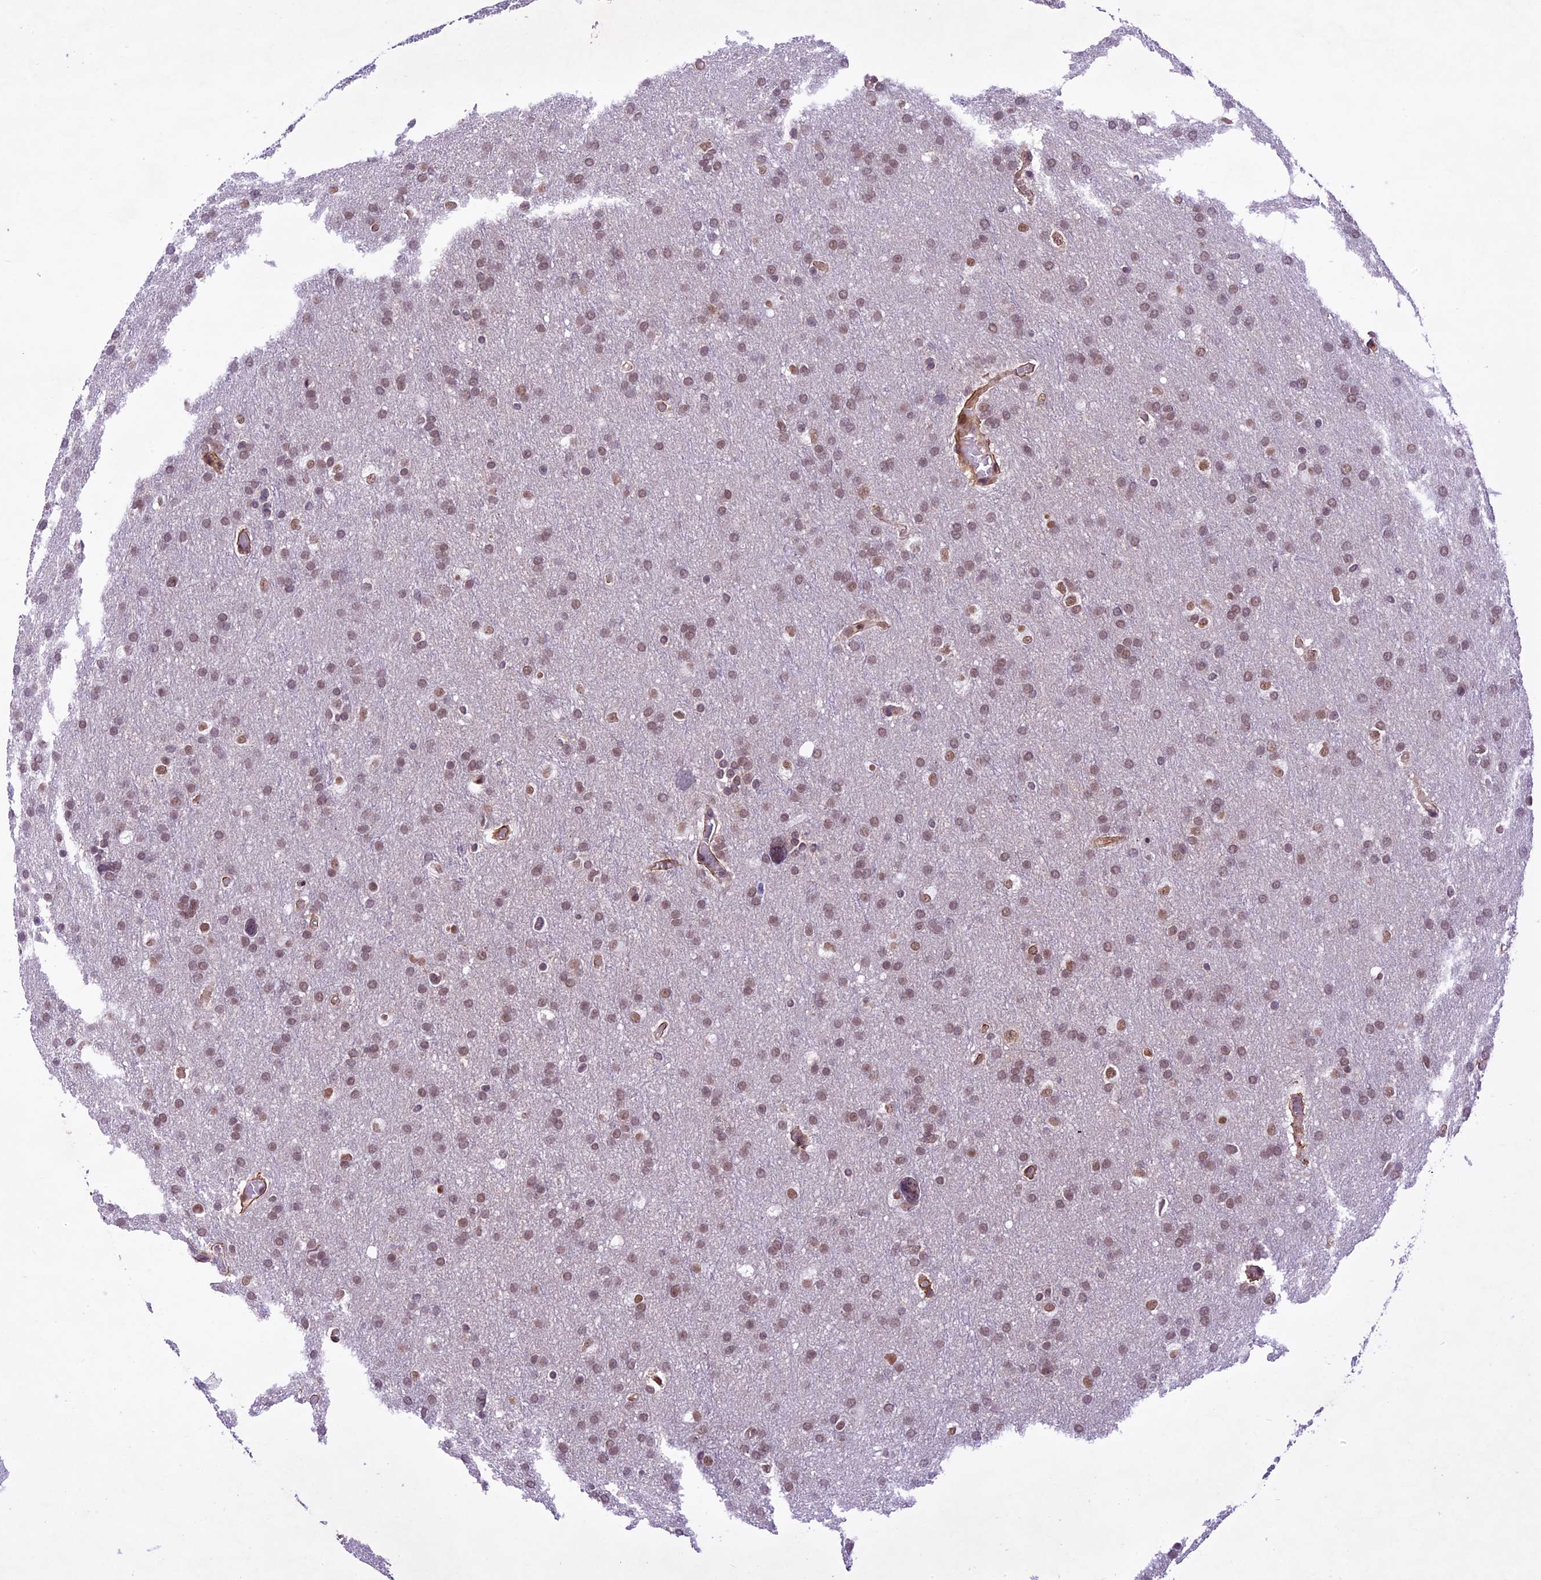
{"staining": {"intensity": "weak", "quantity": ">75%", "location": "nuclear"}, "tissue": "glioma", "cell_type": "Tumor cells", "image_type": "cancer", "snomed": [{"axis": "morphology", "description": "Glioma, malignant, High grade"}, {"axis": "topography", "description": "Cerebral cortex"}], "caption": "The image reveals staining of high-grade glioma (malignant), revealing weak nuclear protein expression (brown color) within tumor cells. (brown staining indicates protein expression, while blue staining denotes nuclei).", "gene": "SHKBP1", "patient": {"sex": "female", "age": 36}}